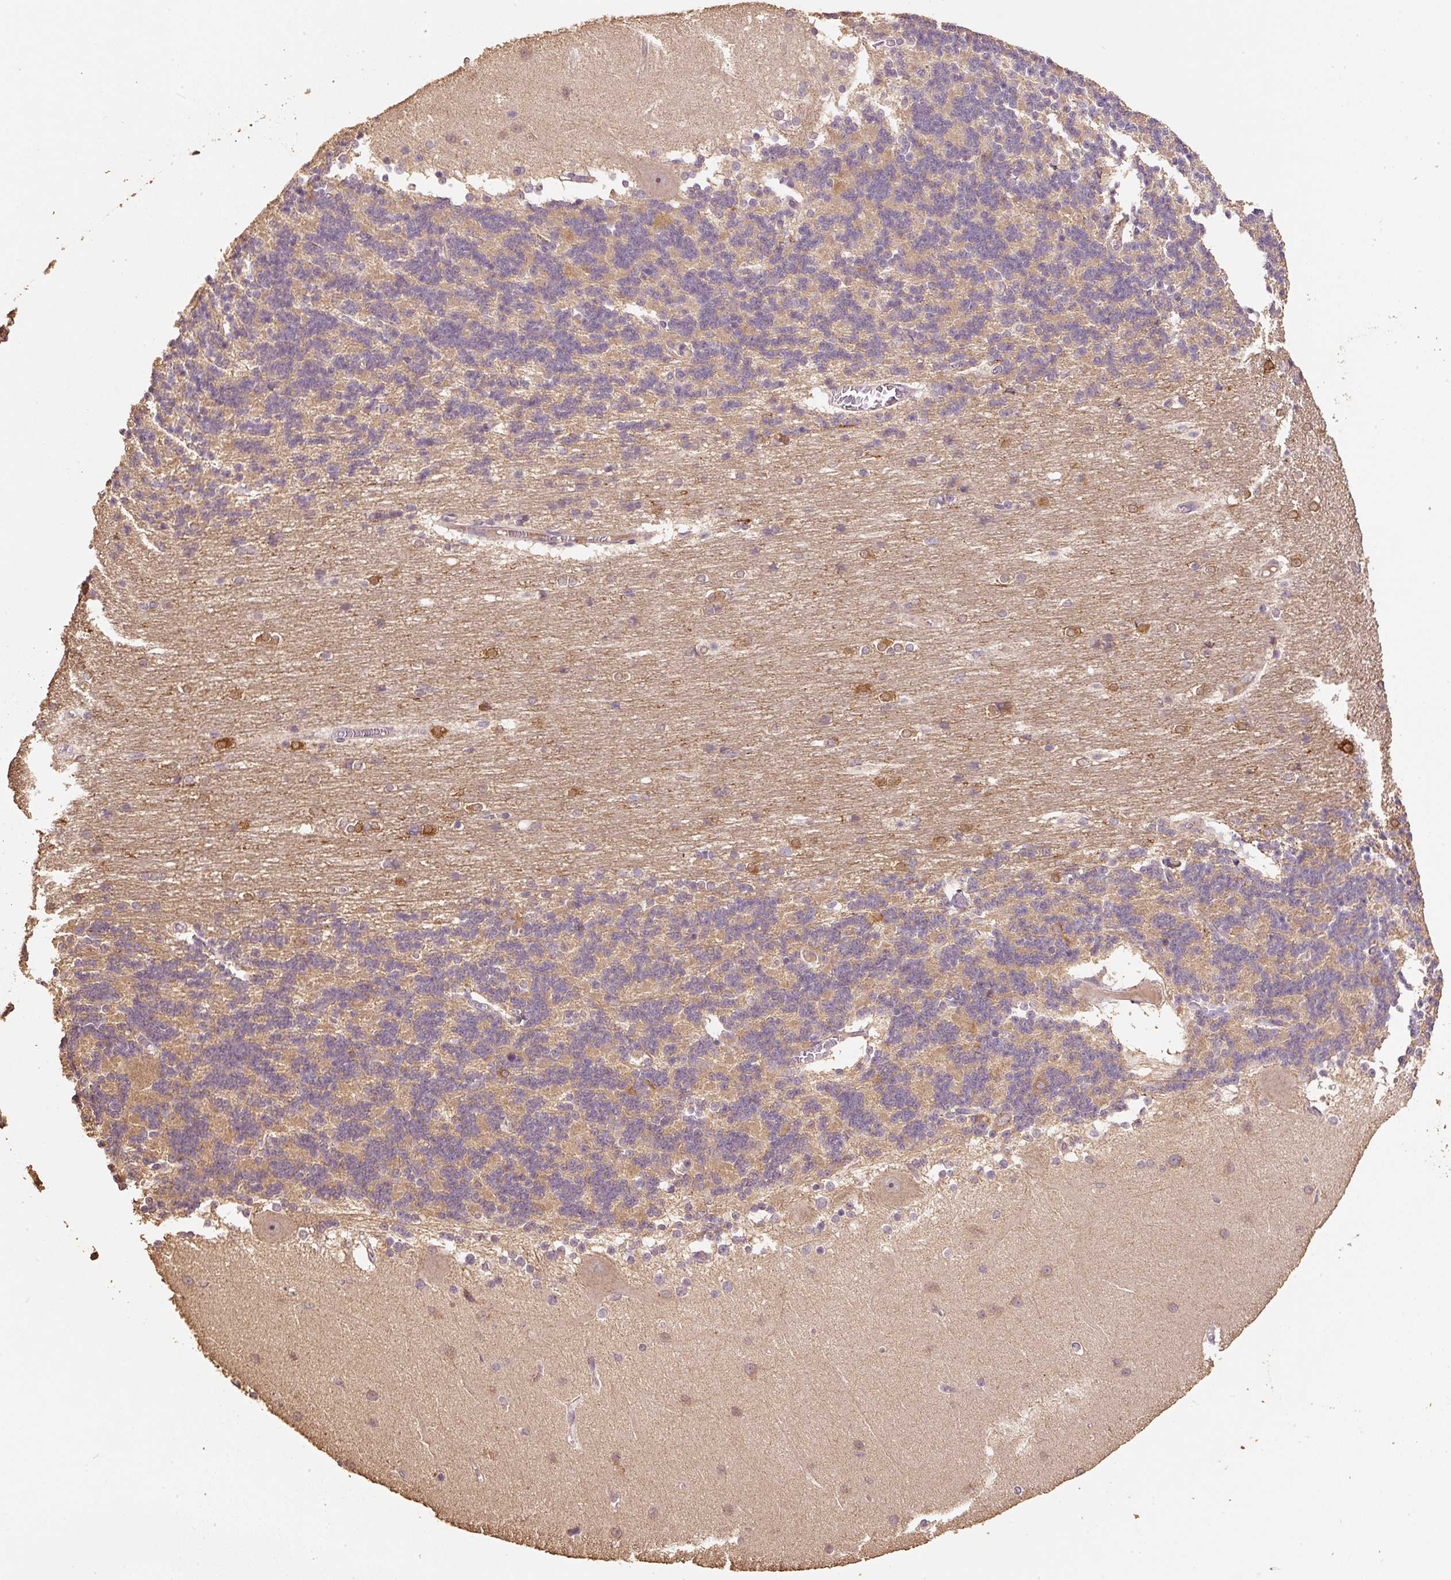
{"staining": {"intensity": "weak", "quantity": ">75%", "location": "cytoplasmic/membranous"}, "tissue": "cerebellum", "cell_type": "Cells in granular layer", "image_type": "normal", "snomed": [{"axis": "morphology", "description": "Normal tissue, NOS"}, {"axis": "topography", "description": "Cerebellum"}], "caption": "Immunohistochemical staining of normal cerebellum exhibits low levels of weak cytoplasmic/membranous staining in approximately >75% of cells in granular layer. (brown staining indicates protein expression, while blue staining denotes nuclei).", "gene": "HERC2", "patient": {"sex": "female", "age": 54}}